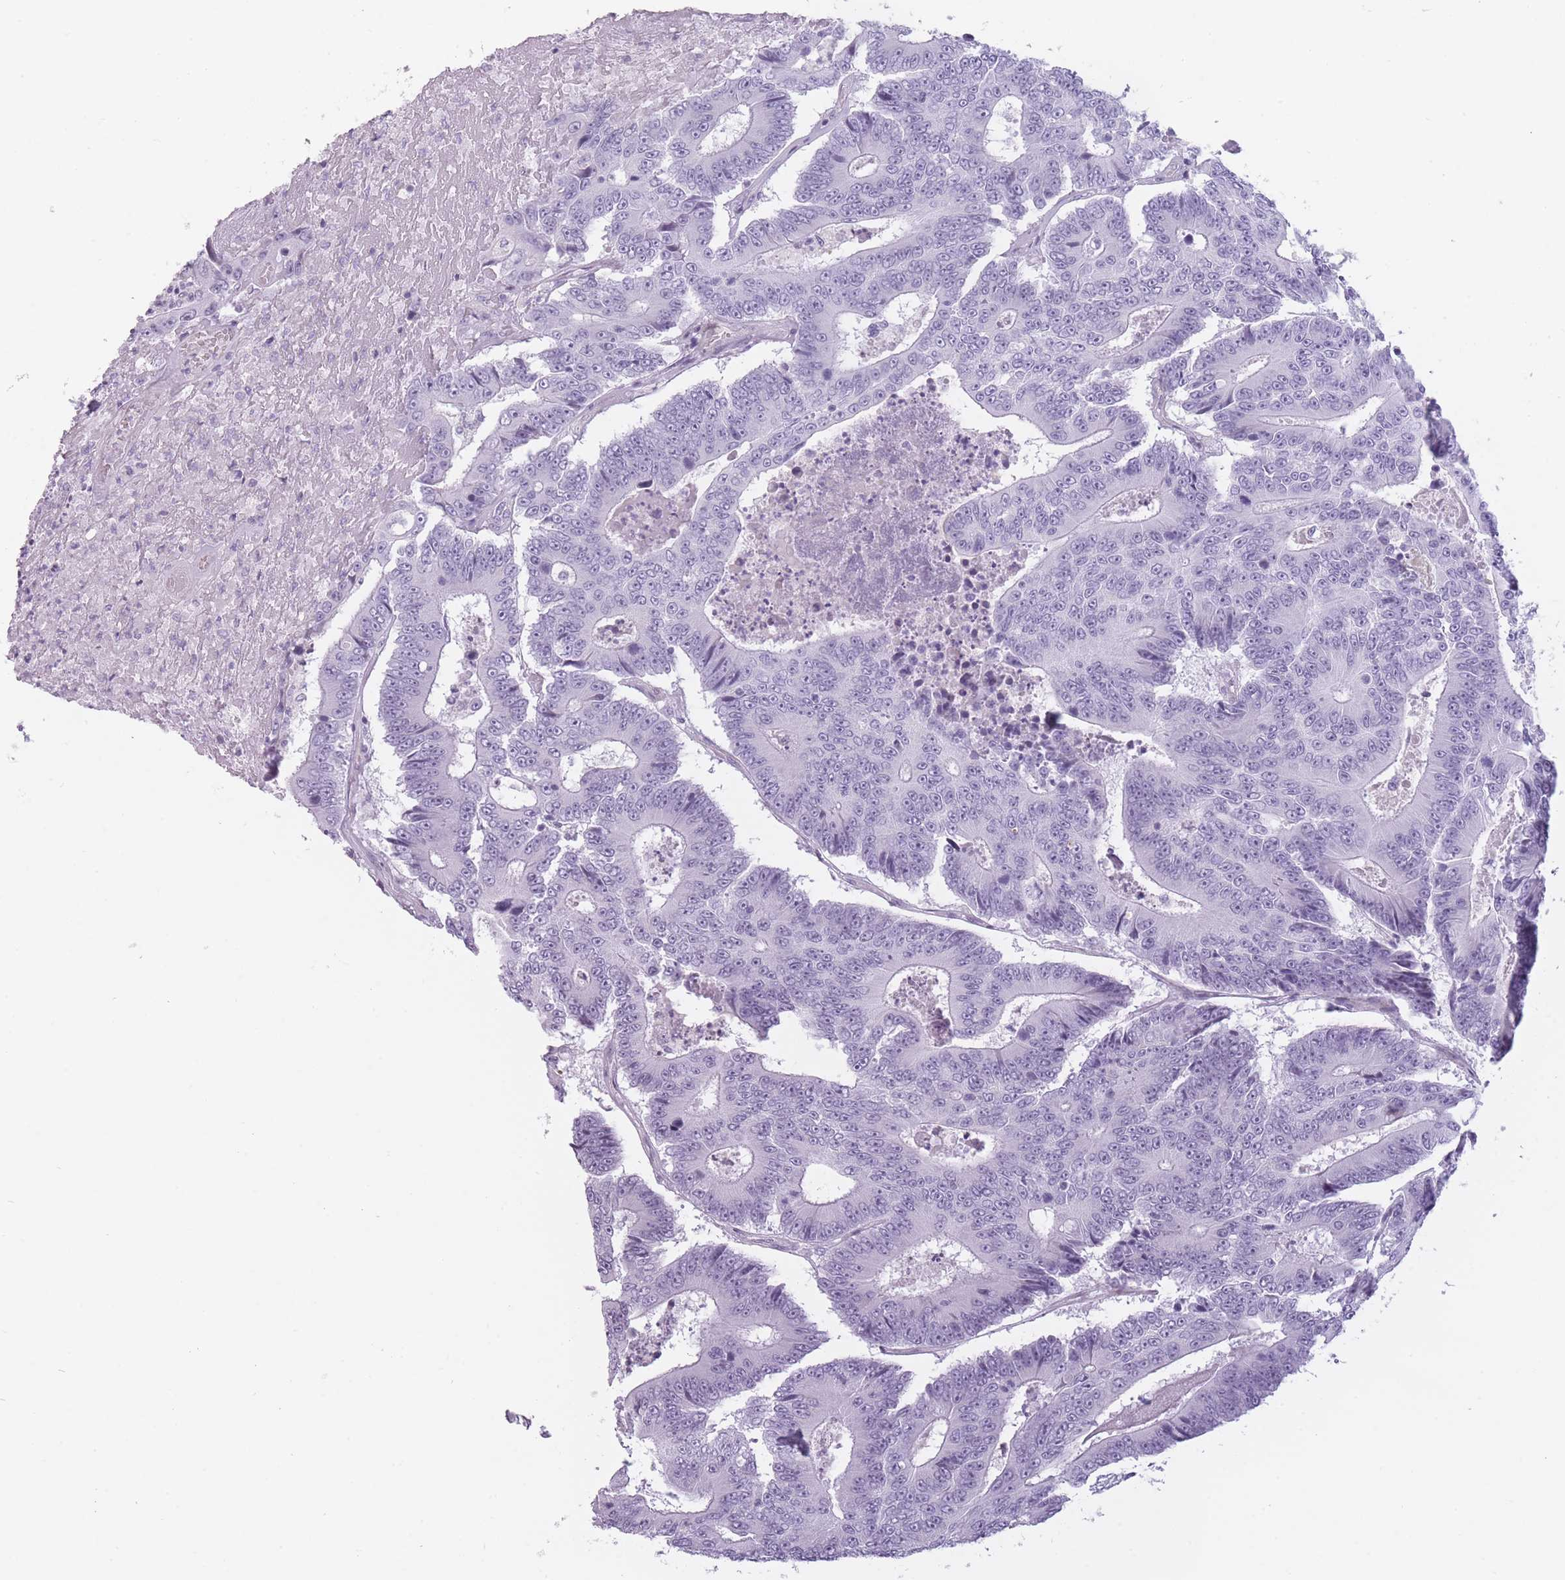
{"staining": {"intensity": "negative", "quantity": "none", "location": "none"}, "tissue": "colorectal cancer", "cell_type": "Tumor cells", "image_type": "cancer", "snomed": [{"axis": "morphology", "description": "Adenocarcinoma, NOS"}, {"axis": "topography", "description": "Colon"}], "caption": "The photomicrograph exhibits no staining of tumor cells in colorectal cancer.", "gene": "GGT1", "patient": {"sex": "male", "age": 83}}